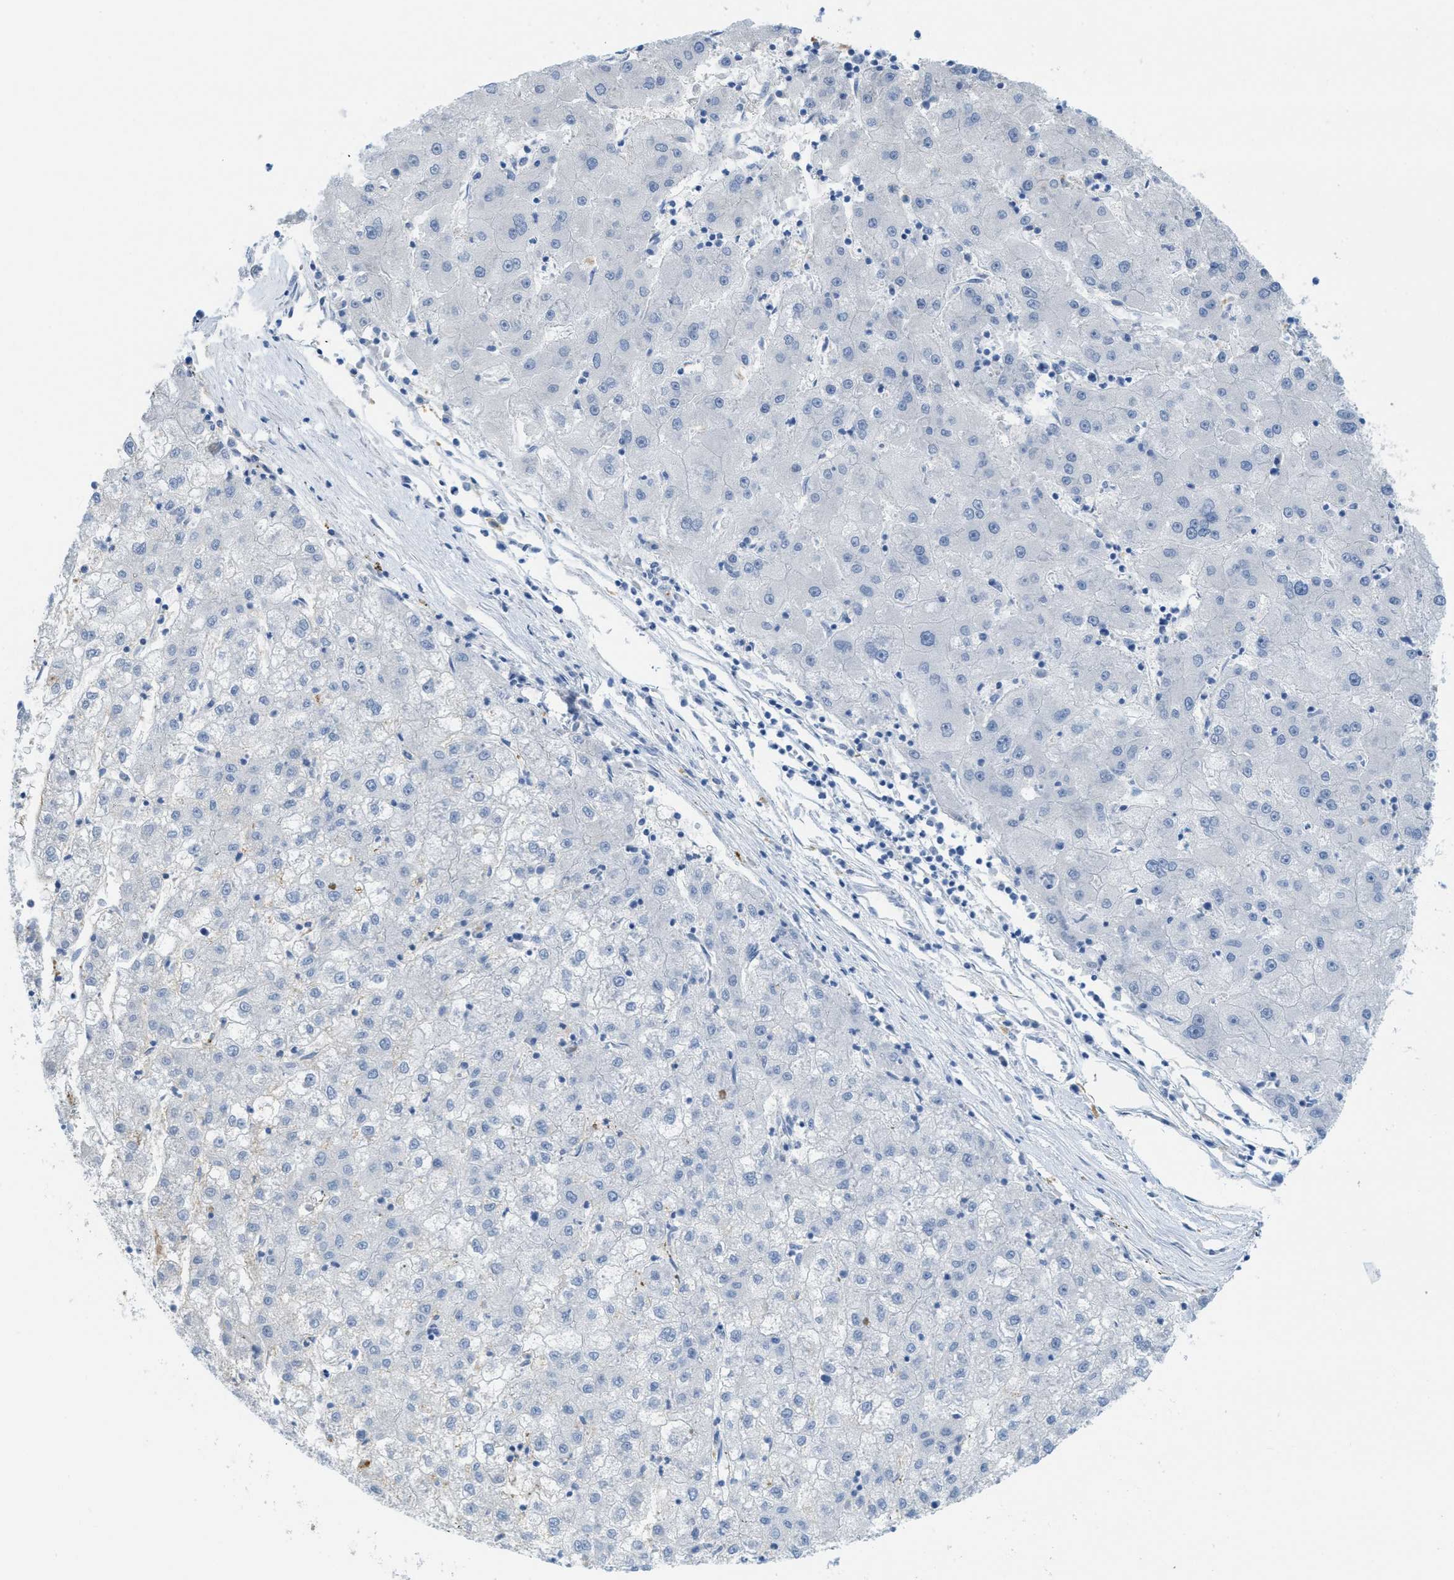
{"staining": {"intensity": "negative", "quantity": "none", "location": "none"}, "tissue": "liver cancer", "cell_type": "Tumor cells", "image_type": "cancer", "snomed": [{"axis": "morphology", "description": "Carcinoma, Hepatocellular, NOS"}, {"axis": "topography", "description": "Liver"}], "caption": "IHC photomicrograph of neoplastic tissue: human liver cancer stained with DAB exhibits no significant protein positivity in tumor cells.", "gene": "WDR4", "patient": {"sex": "male", "age": 72}}